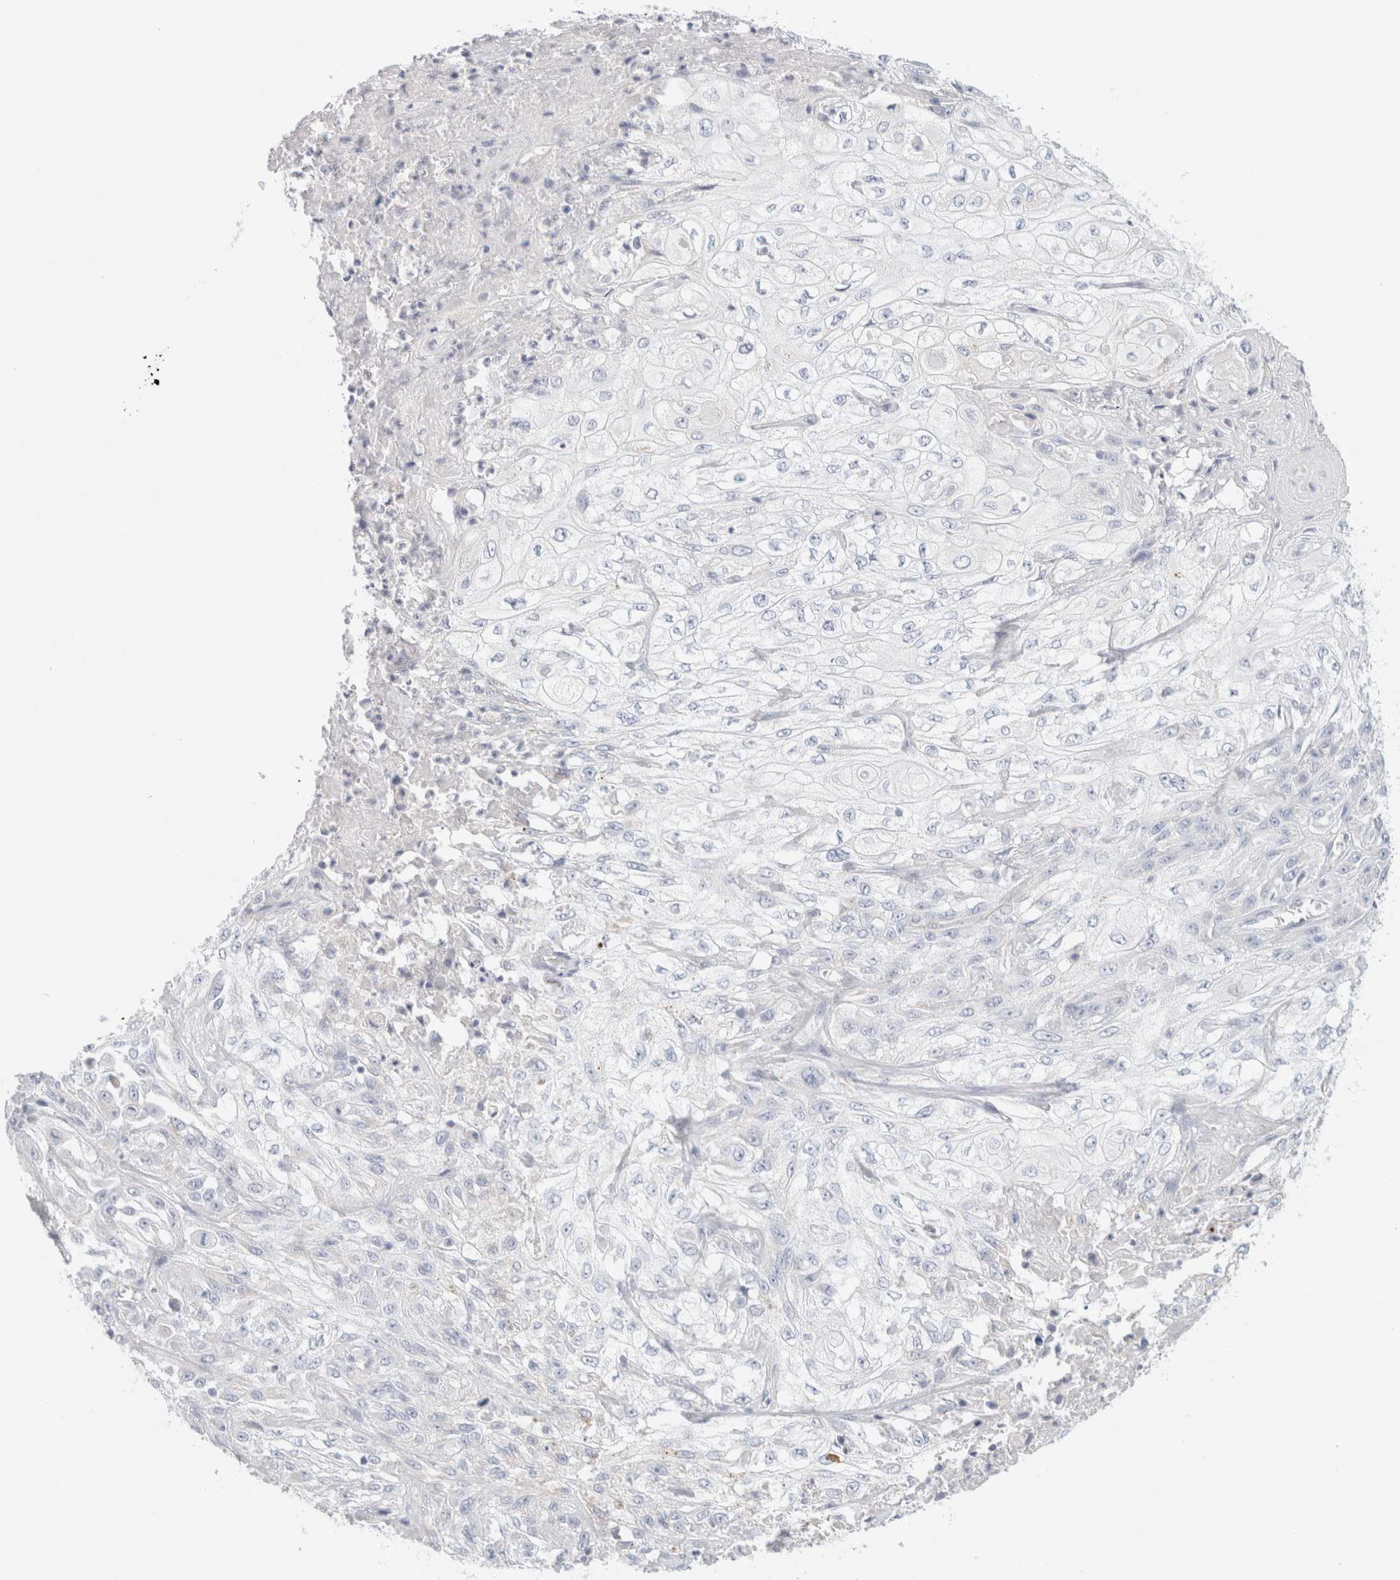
{"staining": {"intensity": "negative", "quantity": "none", "location": "none"}, "tissue": "skin cancer", "cell_type": "Tumor cells", "image_type": "cancer", "snomed": [{"axis": "morphology", "description": "Squamous cell carcinoma, NOS"}, {"axis": "morphology", "description": "Squamous cell carcinoma, metastatic, NOS"}, {"axis": "topography", "description": "Skin"}, {"axis": "topography", "description": "Lymph node"}], "caption": "Immunohistochemistry (IHC) micrograph of squamous cell carcinoma (skin) stained for a protein (brown), which displays no expression in tumor cells. Brightfield microscopy of immunohistochemistry (IHC) stained with DAB (brown) and hematoxylin (blue), captured at high magnification.", "gene": "HEXD", "patient": {"sex": "male", "age": 75}}